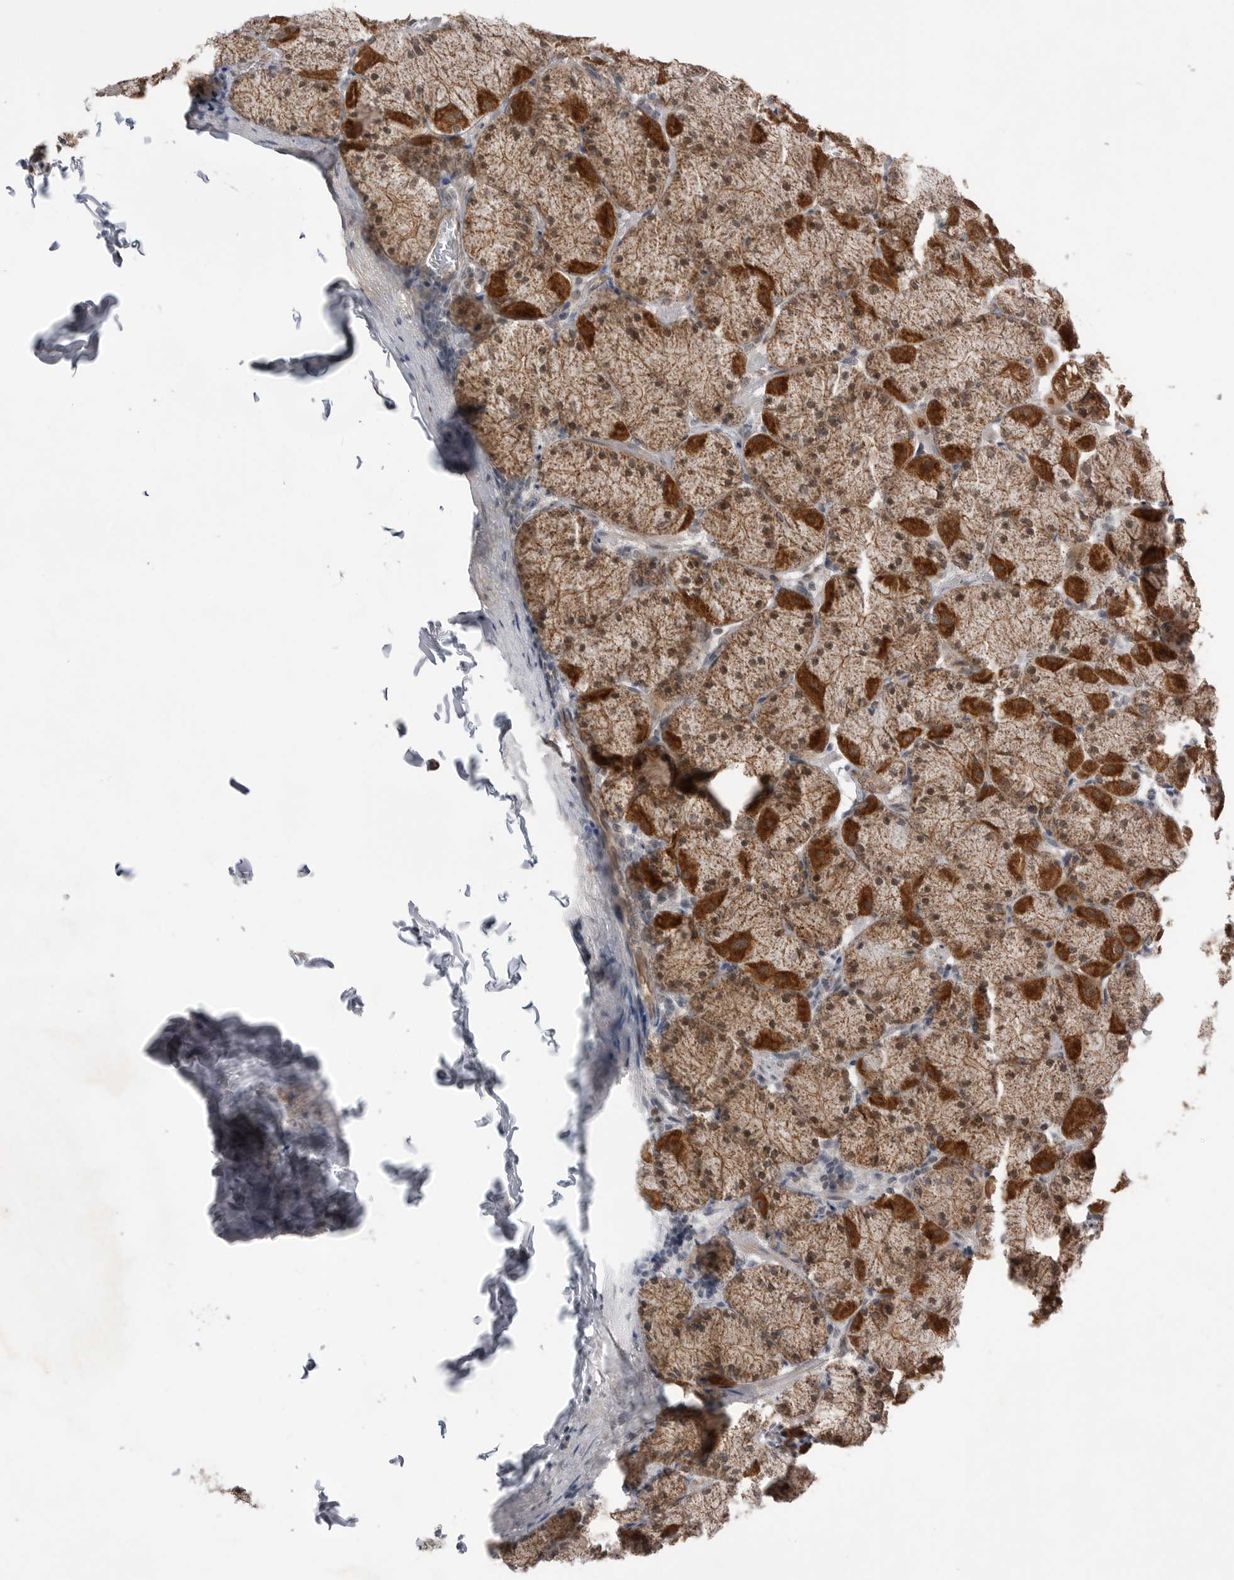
{"staining": {"intensity": "strong", "quantity": "25%-75%", "location": "cytoplasmic/membranous,nuclear"}, "tissue": "stomach", "cell_type": "Glandular cells", "image_type": "normal", "snomed": [{"axis": "morphology", "description": "Normal tissue, NOS"}, {"axis": "topography", "description": "Stomach, upper"}], "caption": "Stomach stained with IHC displays strong cytoplasmic/membranous,nuclear staining in approximately 25%-75% of glandular cells.", "gene": "NTAQ1", "patient": {"sex": "female", "age": 56}}